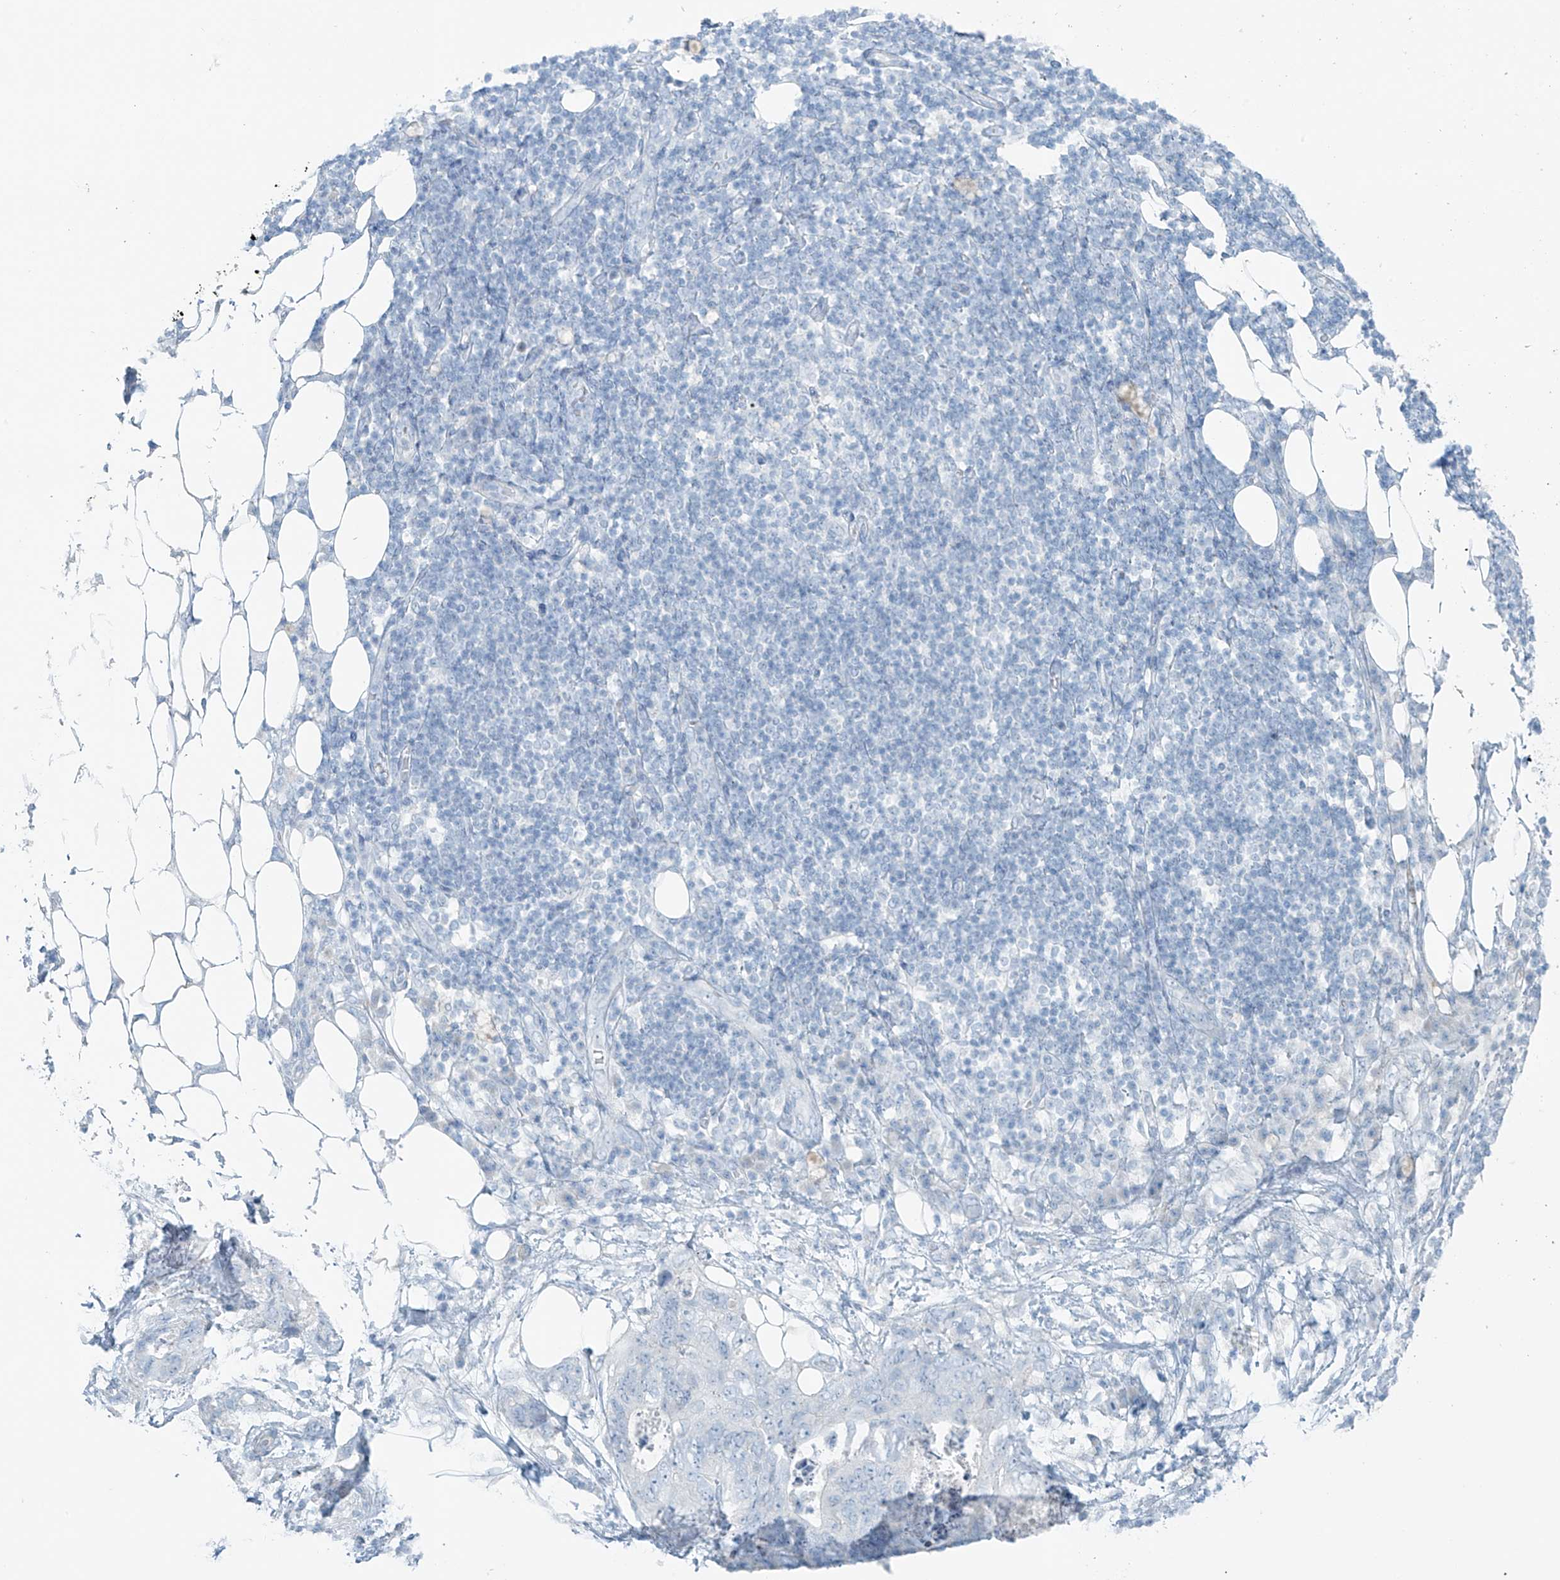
{"staining": {"intensity": "negative", "quantity": "none", "location": "none"}, "tissue": "stomach cancer", "cell_type": "Tumor cells", "image_type": "cancer", "snomed": [{"axis": "morphology", "description": "Adenocarcinoma, NOS"}, {"axis": "topography", "description": "Stomach"}], "caption": "There is no significant staining in tumor cells of stomach cancer.", "gene": "SLC25A43", "patient": {"sex": "female", "age": 89}}